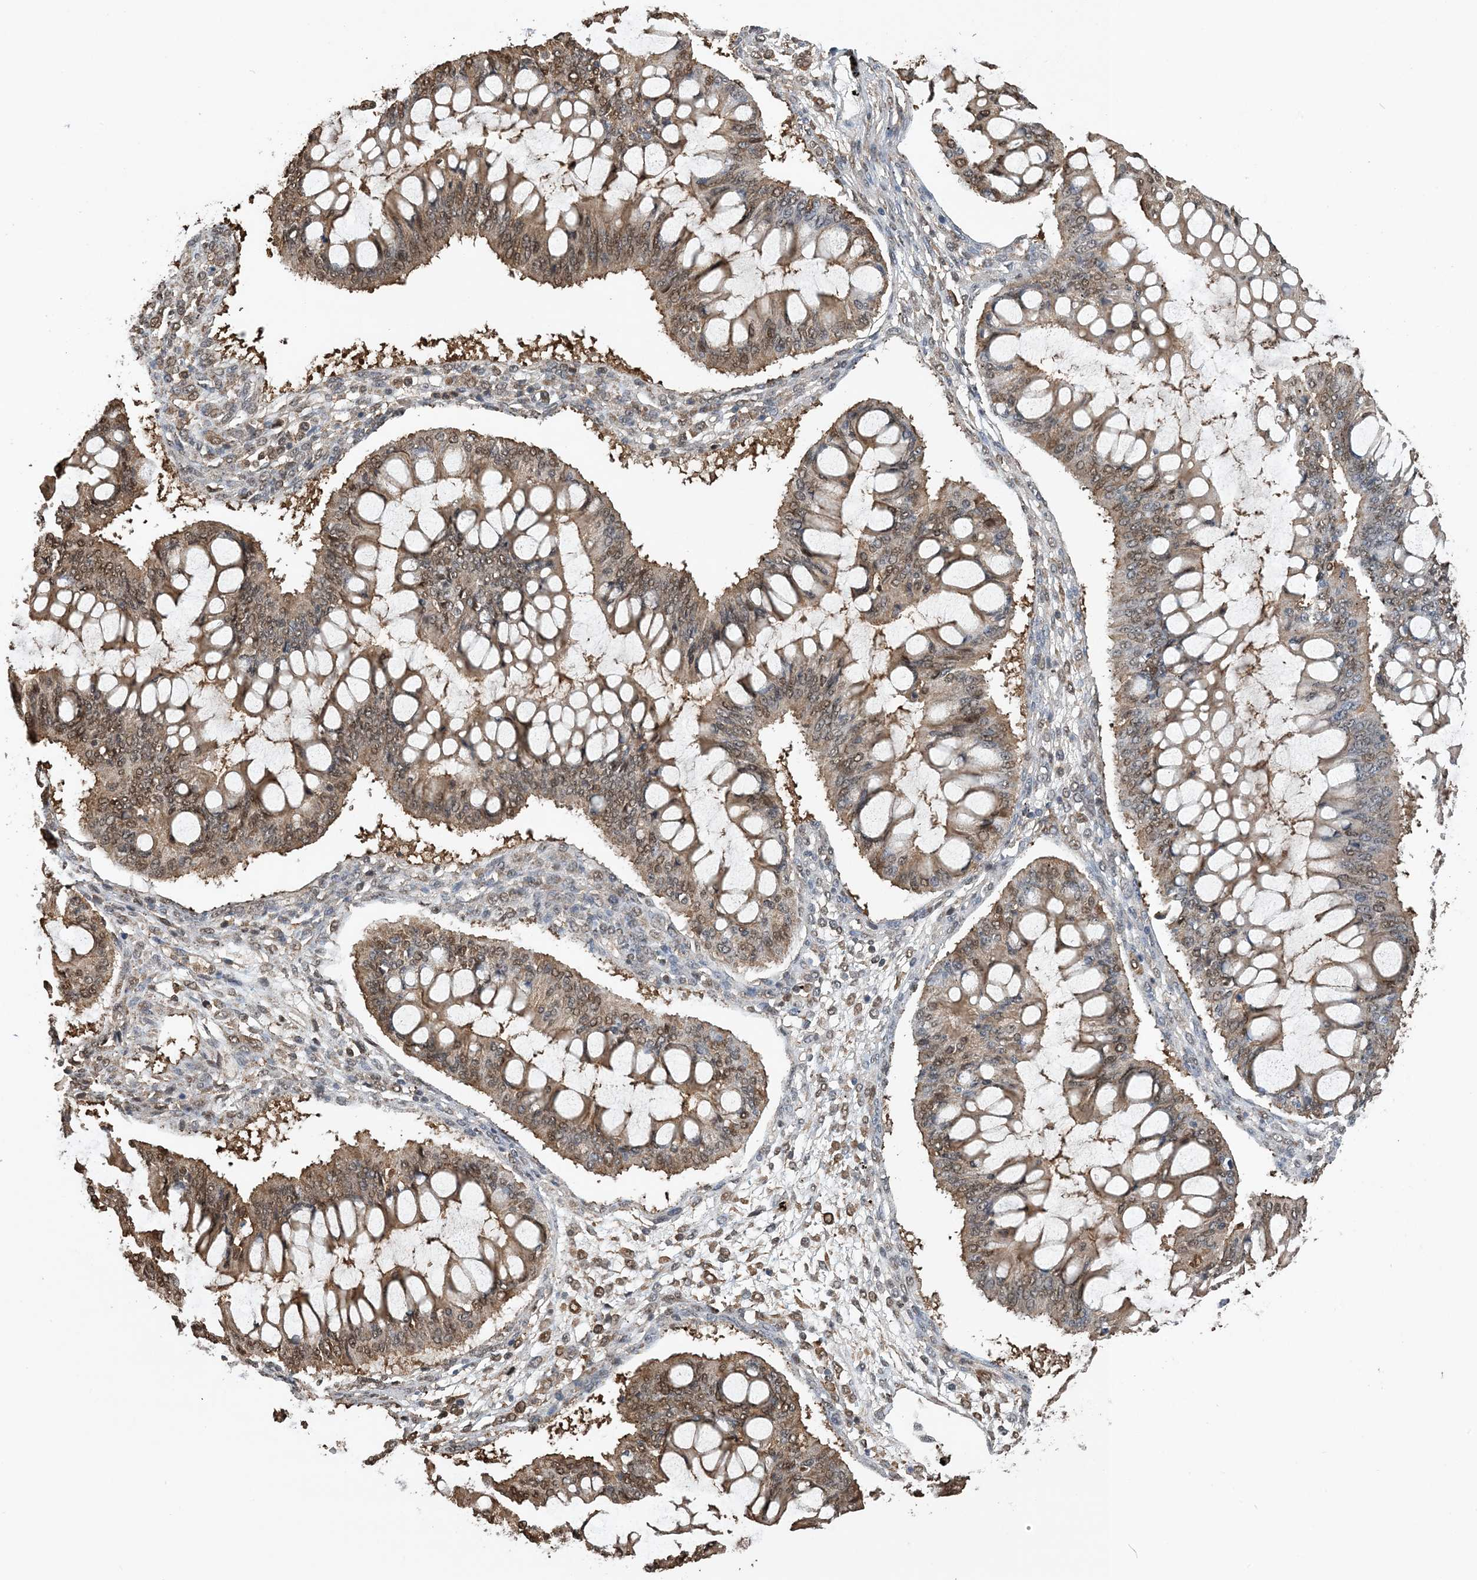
{"staining": {"intensity": "moderate", "quantity": "25%-75%", "location": "cytoplasmic/membranous,nuclear"}, "tissue": "ovarian cancer", "cell_type": "Tumor cells", "image_type": "cancer", "snomed": [{"axis": "morphology", "description": "Cystadenocarcinoma, mucinous, NOS"}, {"axis": "topography", "description": "Ovary"}], "caption": "The immunohistochemical stain highlights moderate cytoplasmic/membranous and nuclear expression in tumor cells of mucinous cystadenocarcinoma (ovarian) tissue. The protein of interest is shown in brown color, while the nuclei are stained blue.", "gene": "HSPA1A", "patient": {"sex": "female", "age": 73}}